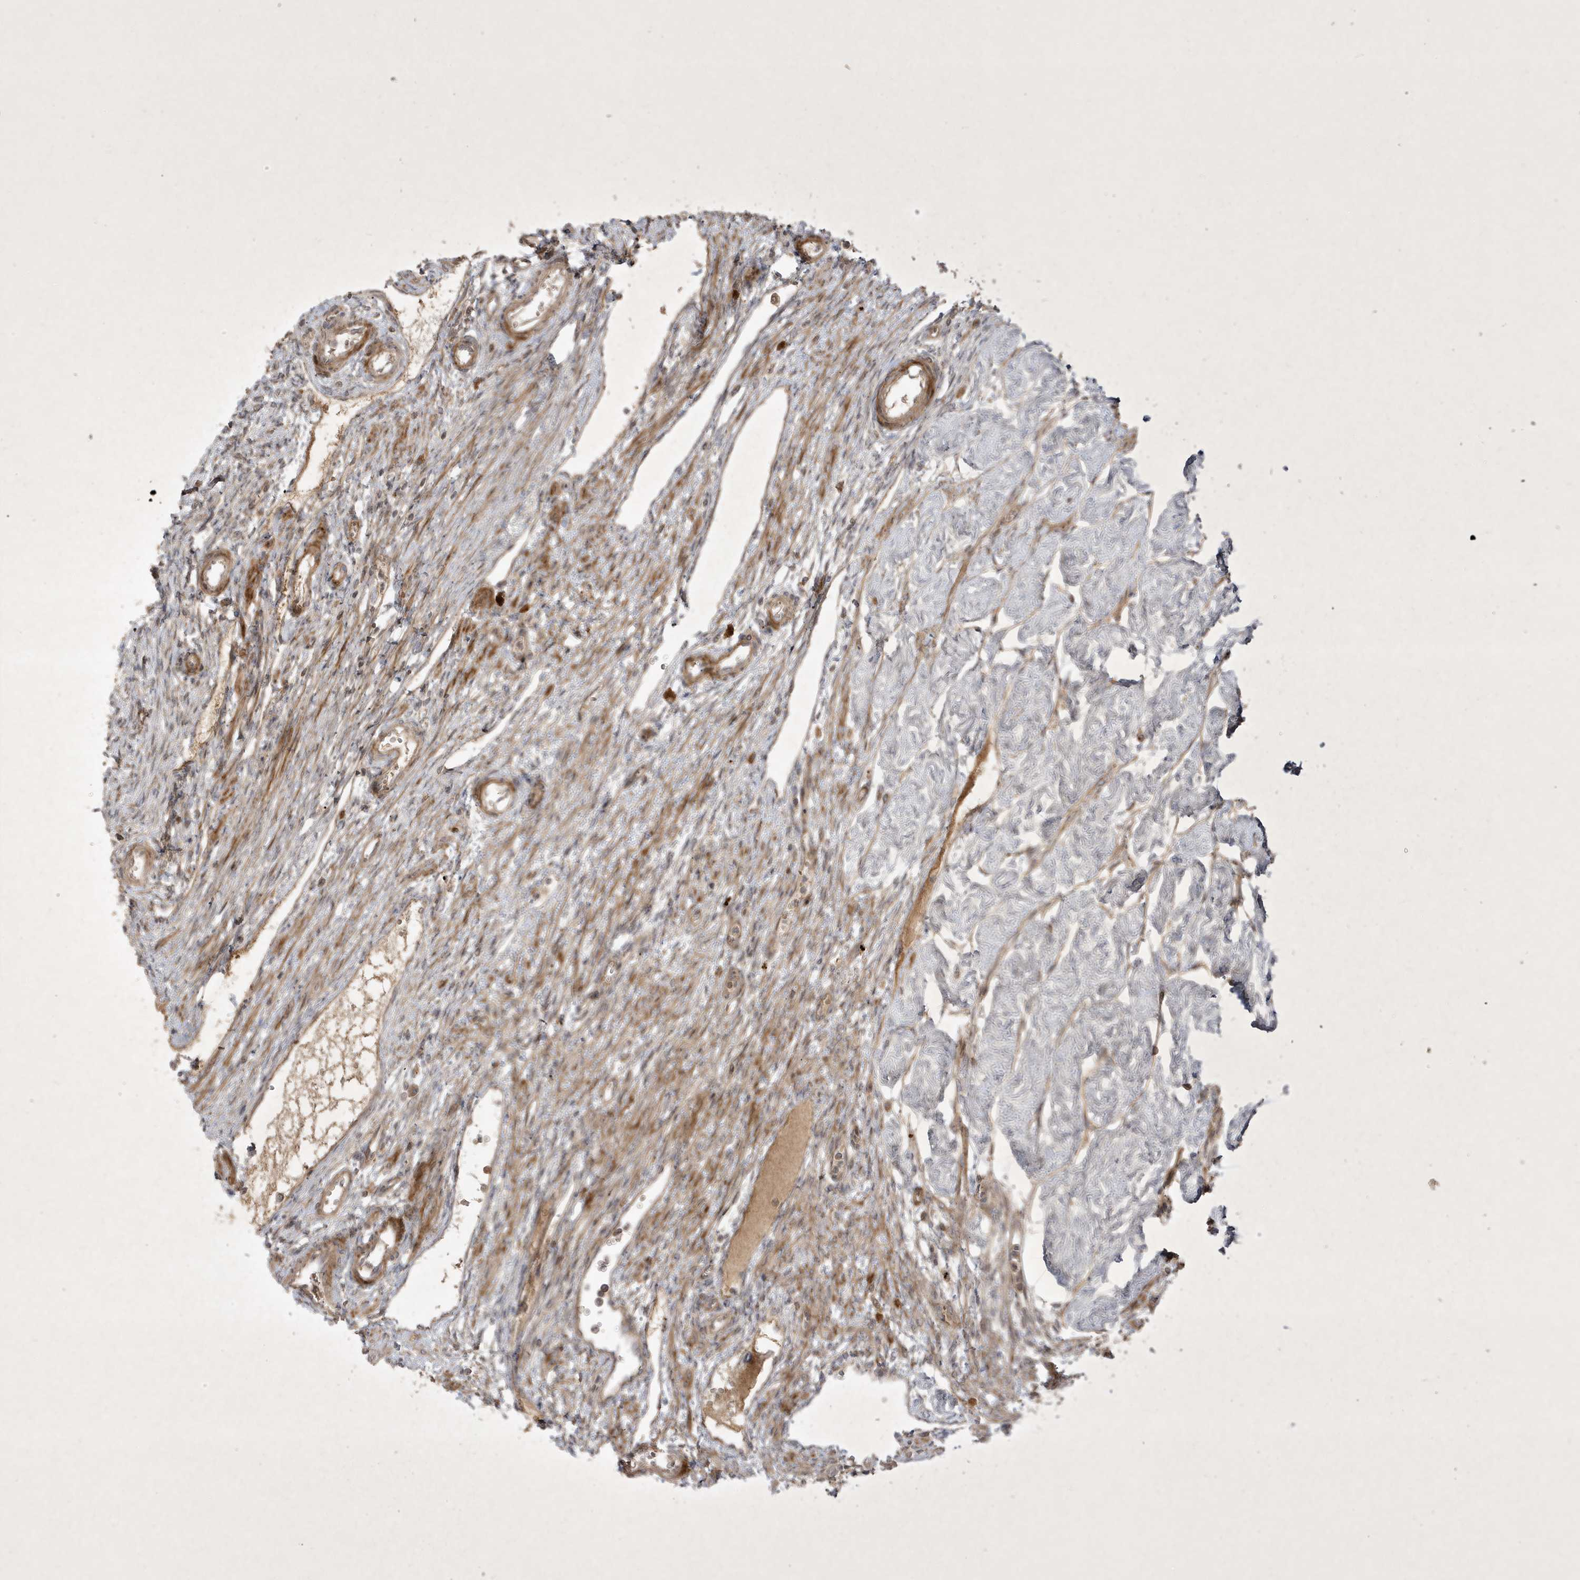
{"staining": {"intensity": "negative", "quantity": "none", "location": "none"}, "tissue": "ovary", "cell_type": "Ovarian stroma cells", "image_type": "normal", "snomed": [{"axis": "morphology", "description": "Normal tissue, NOS"}, {"axis": "morphology", "description": "Cyst, NOS"}, {"axis": "topography", "description": "Ovary"}], "caption": "Human ovary stained for a protein using immunohistochemistry (IHC) reveals no expression in ovarian stroma cells.", "gene": "FAM83C", "patient": {"sex": "female", "age": 33}}